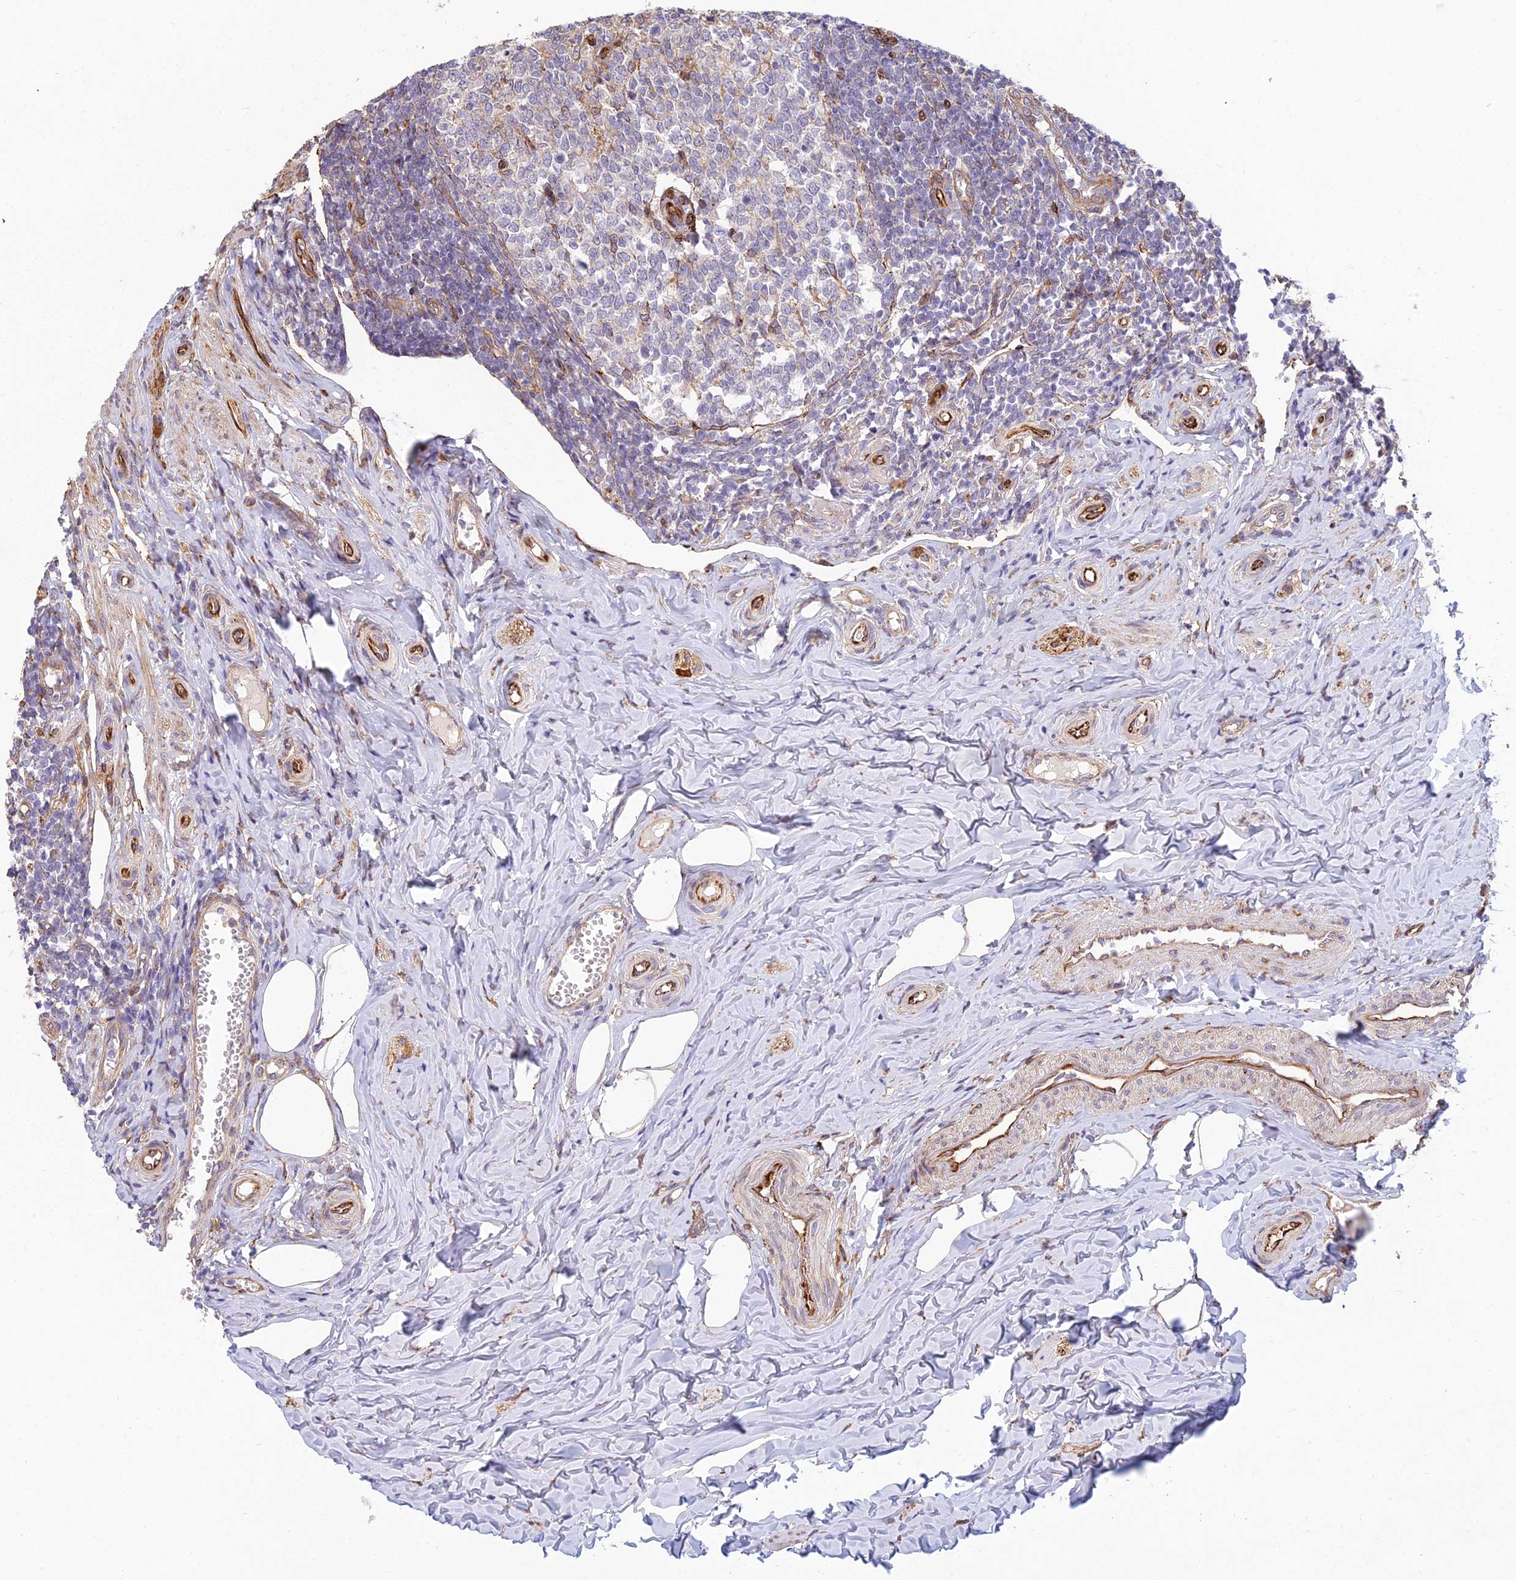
{"staining": {"intensity": "moderate", "quantity": ">75%", "location": "cytoplasmic/membranous"}, "tissue": "appendix", "cell_type": "Glandular cells", "image_type": "normal", "snomed": [{"axis": "morphology", "description": "Normal tissue, NOS"}, {"axis": "topography", "description": "Appendix"}], "caption": "Immunohistochemical staining of unremarkable human appendix shows moderate cytoplasmic/membranous protein staining in about >75% of glandular cells.", "gene": "NDUFAF7", "patient": {"sex": "female", "age": 33}}